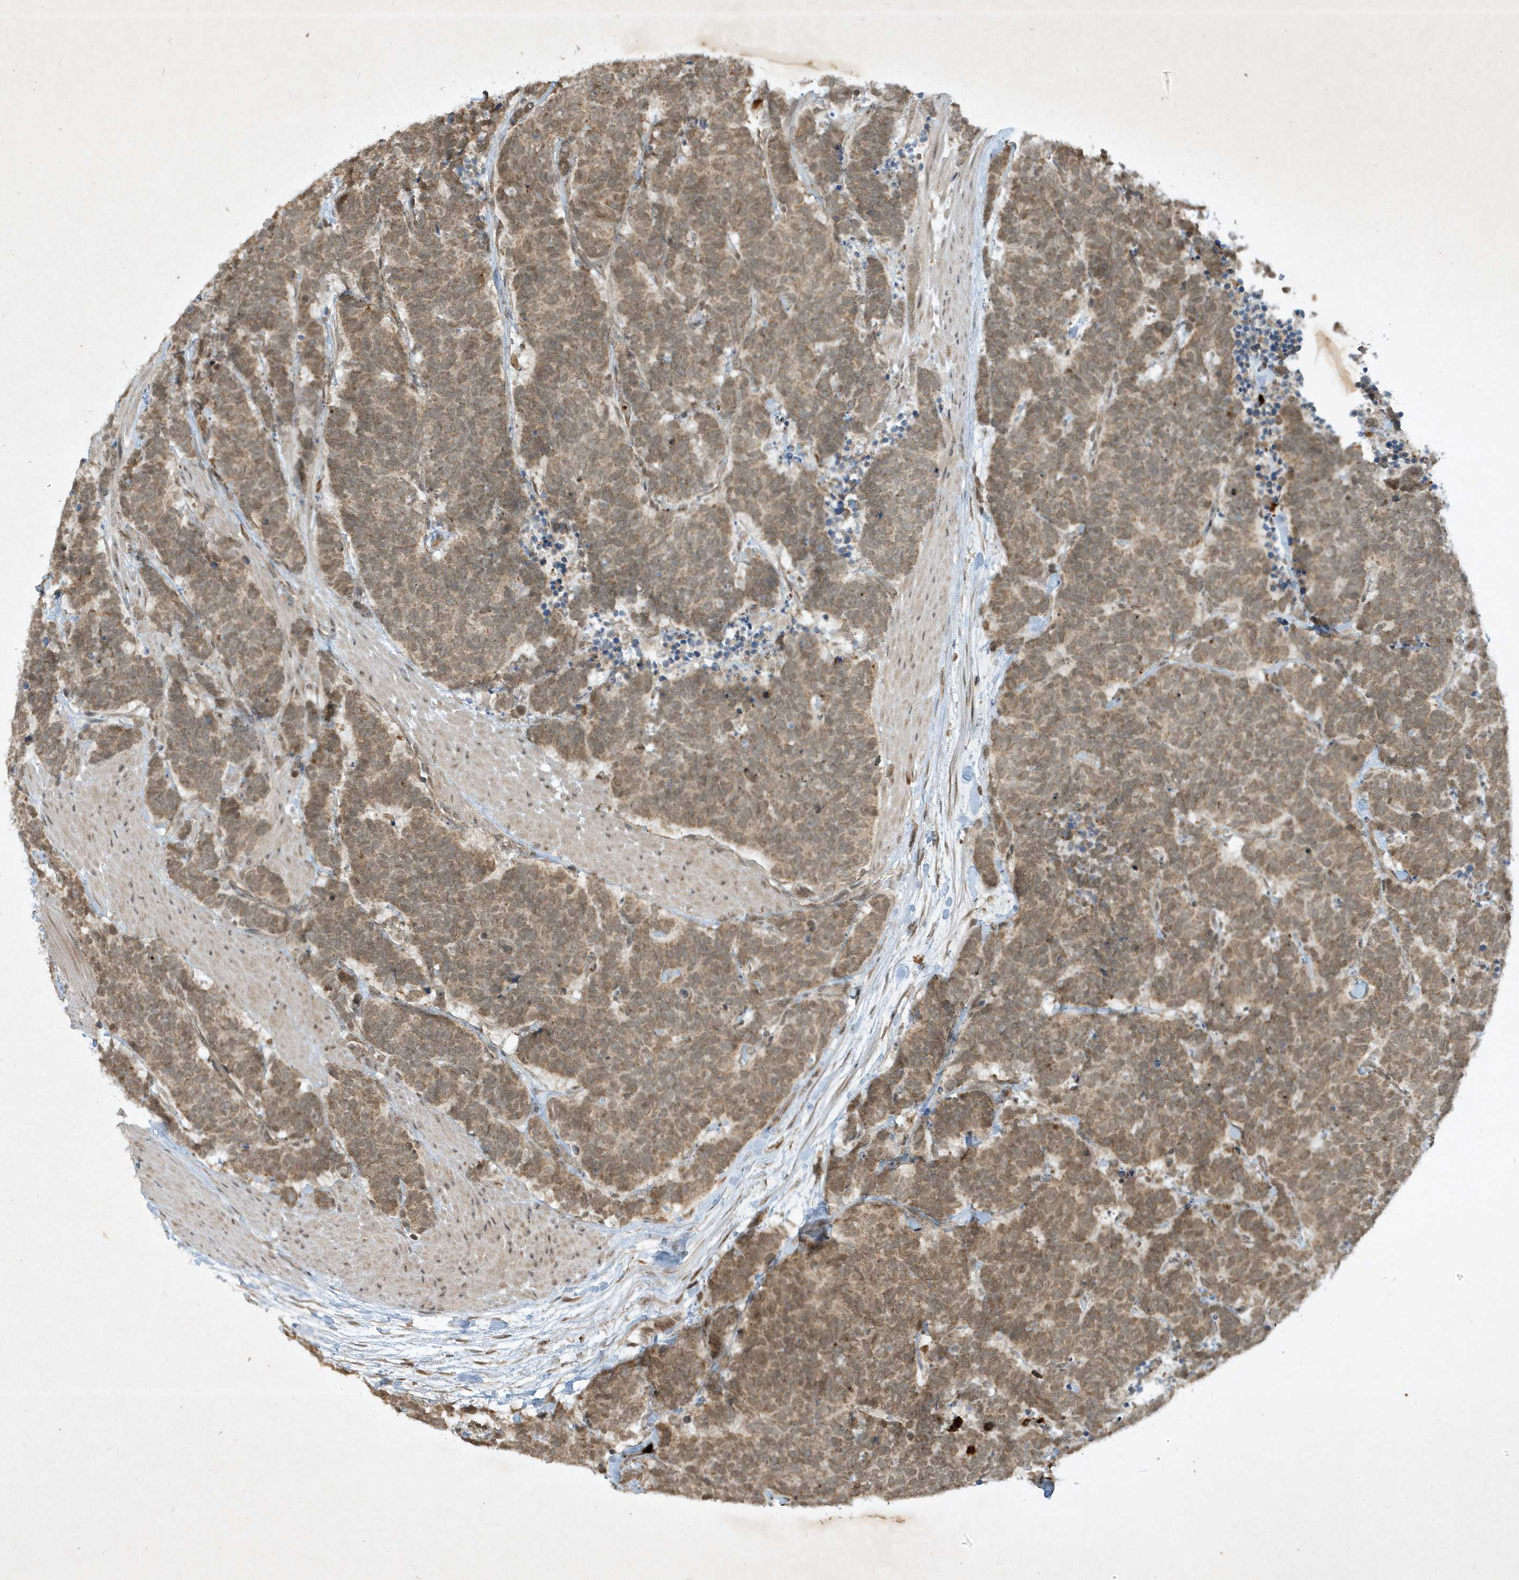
{"staining": {"intensity": "weak", "quantity": ">75%", "location": "cytoplasmic/membranous,nuclear"}, "tissue": "carcinoid", "cell_type": "Tumor cells", "image_type": "cancer", "snomed": [{"axis": "morphology", "description": "Carcinoma, NOS"}, {"axis": "morphology", "description": "Carcinoid, malignant, NOS"}, {"axis": "topography", "description": "Urinary bladder"}], "caption": "Weak cytoplasmic/membranous and nuclear expression is identified in approximately >75% of tumor cells in carcinoid. (IHC, brightfield microscopy, high magnification).", "gene": "ZNF213", "patient": {"sex": "male", "age": 57}}